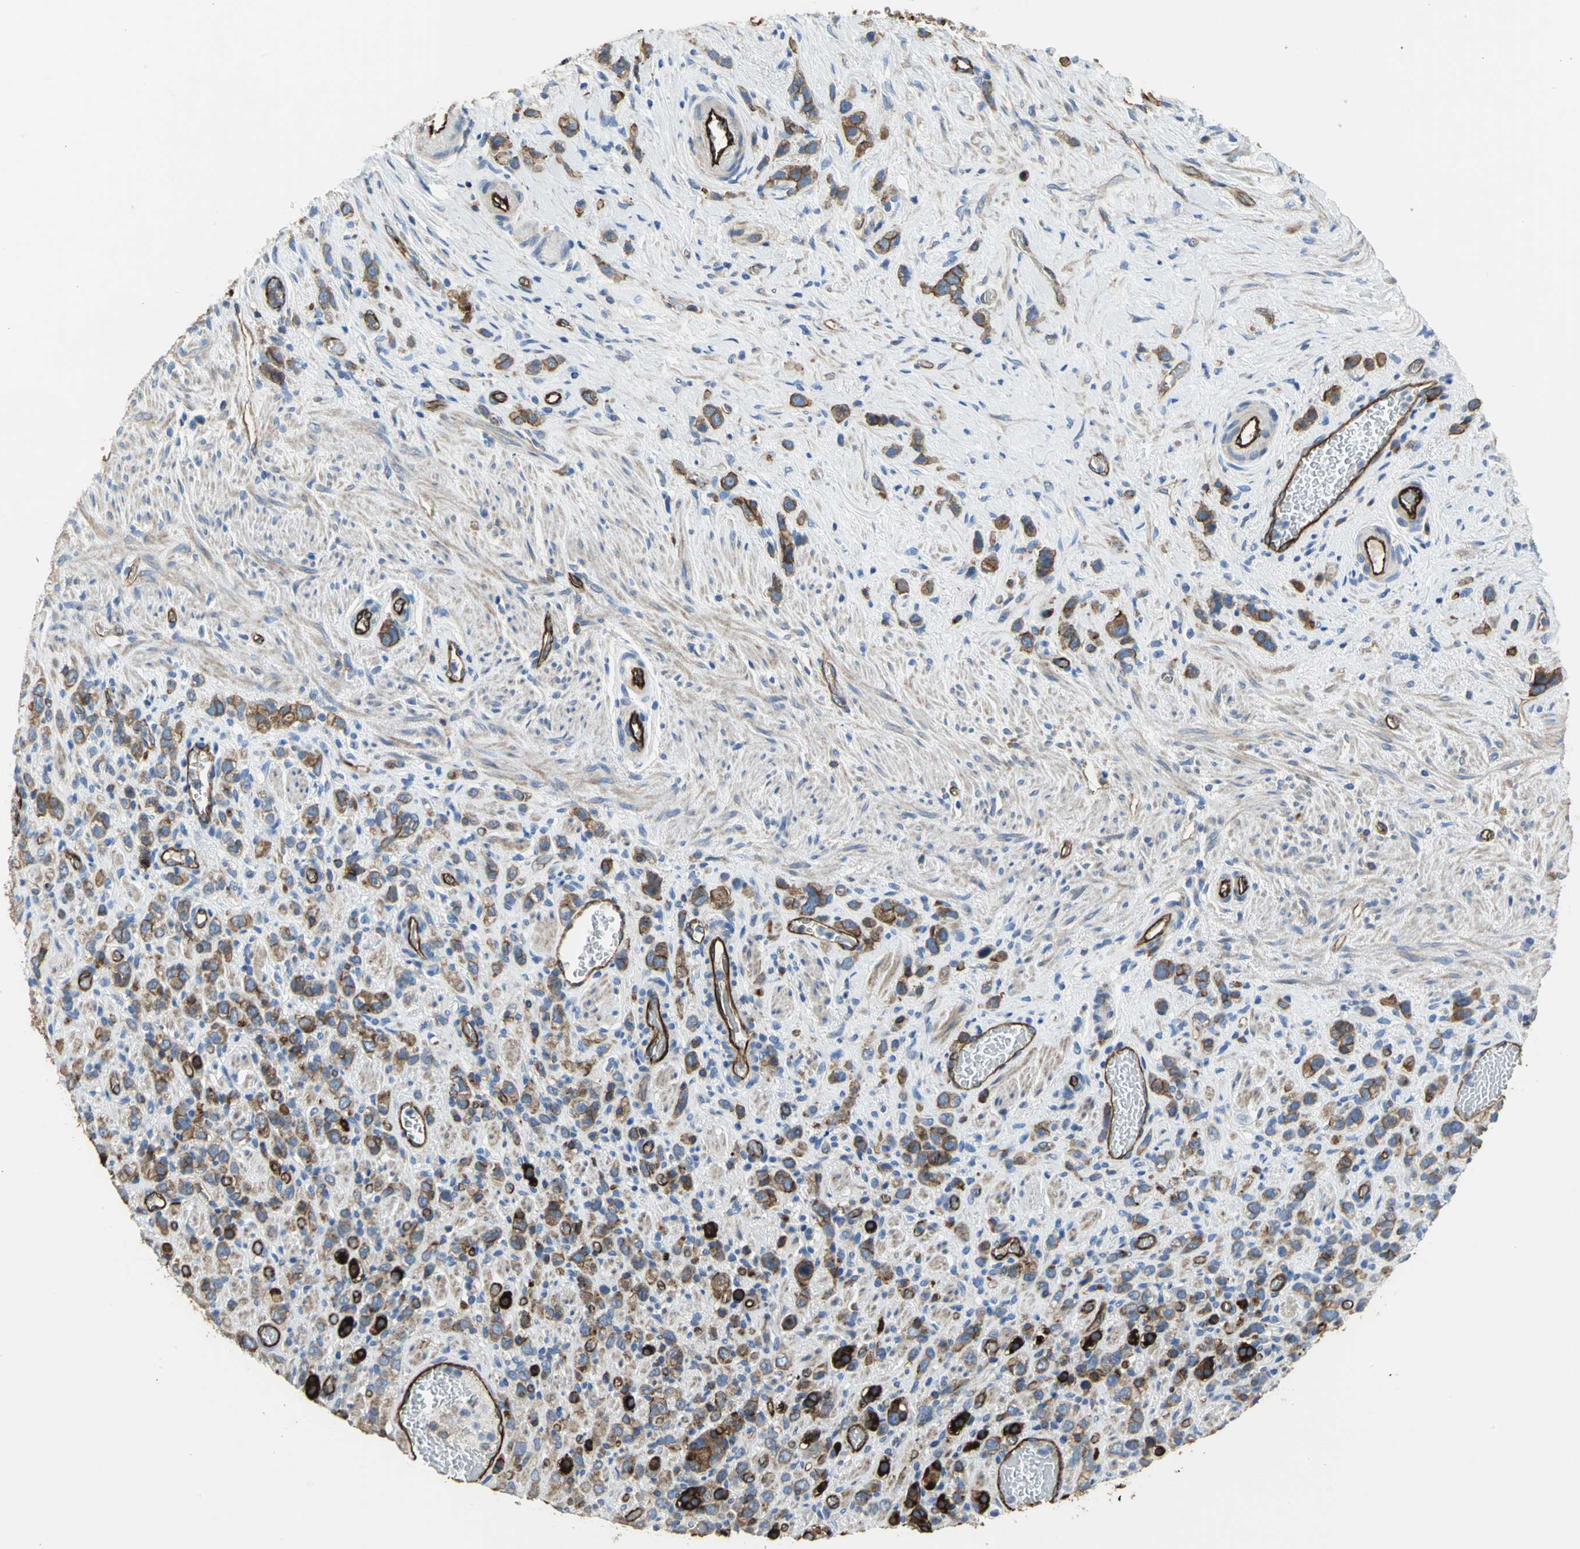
{"staining": {"intensity": "strong", "quantity": ">75%", "location": "cytoplasmic/membranous"}, "tissue": "stomach cancer", "cell_type": "Tumor cells", "image_type": "cancer", "snomed": [{"axis": "morphology", "description": "Normal tissue, NOS"}, {"axis": "morphology", "description": "Adenocarcinoma, NOS"}, {"axis": "morphology", "description": "Adenocarcinoma, High grade"}, {"axis": "topography", "description": "Stomach, upper"}, {"axis": "topography", "description": "Stomach"}], "caption": "Stomach cancer (adenocarcinoma (high-grade)) stained with a brown dye reveals strong cytoplasmic/membranous positive positivity in approximately >75% of tumor cells.", "gene": "FLNB", "patient": {"sex": "female", "age": 65}}